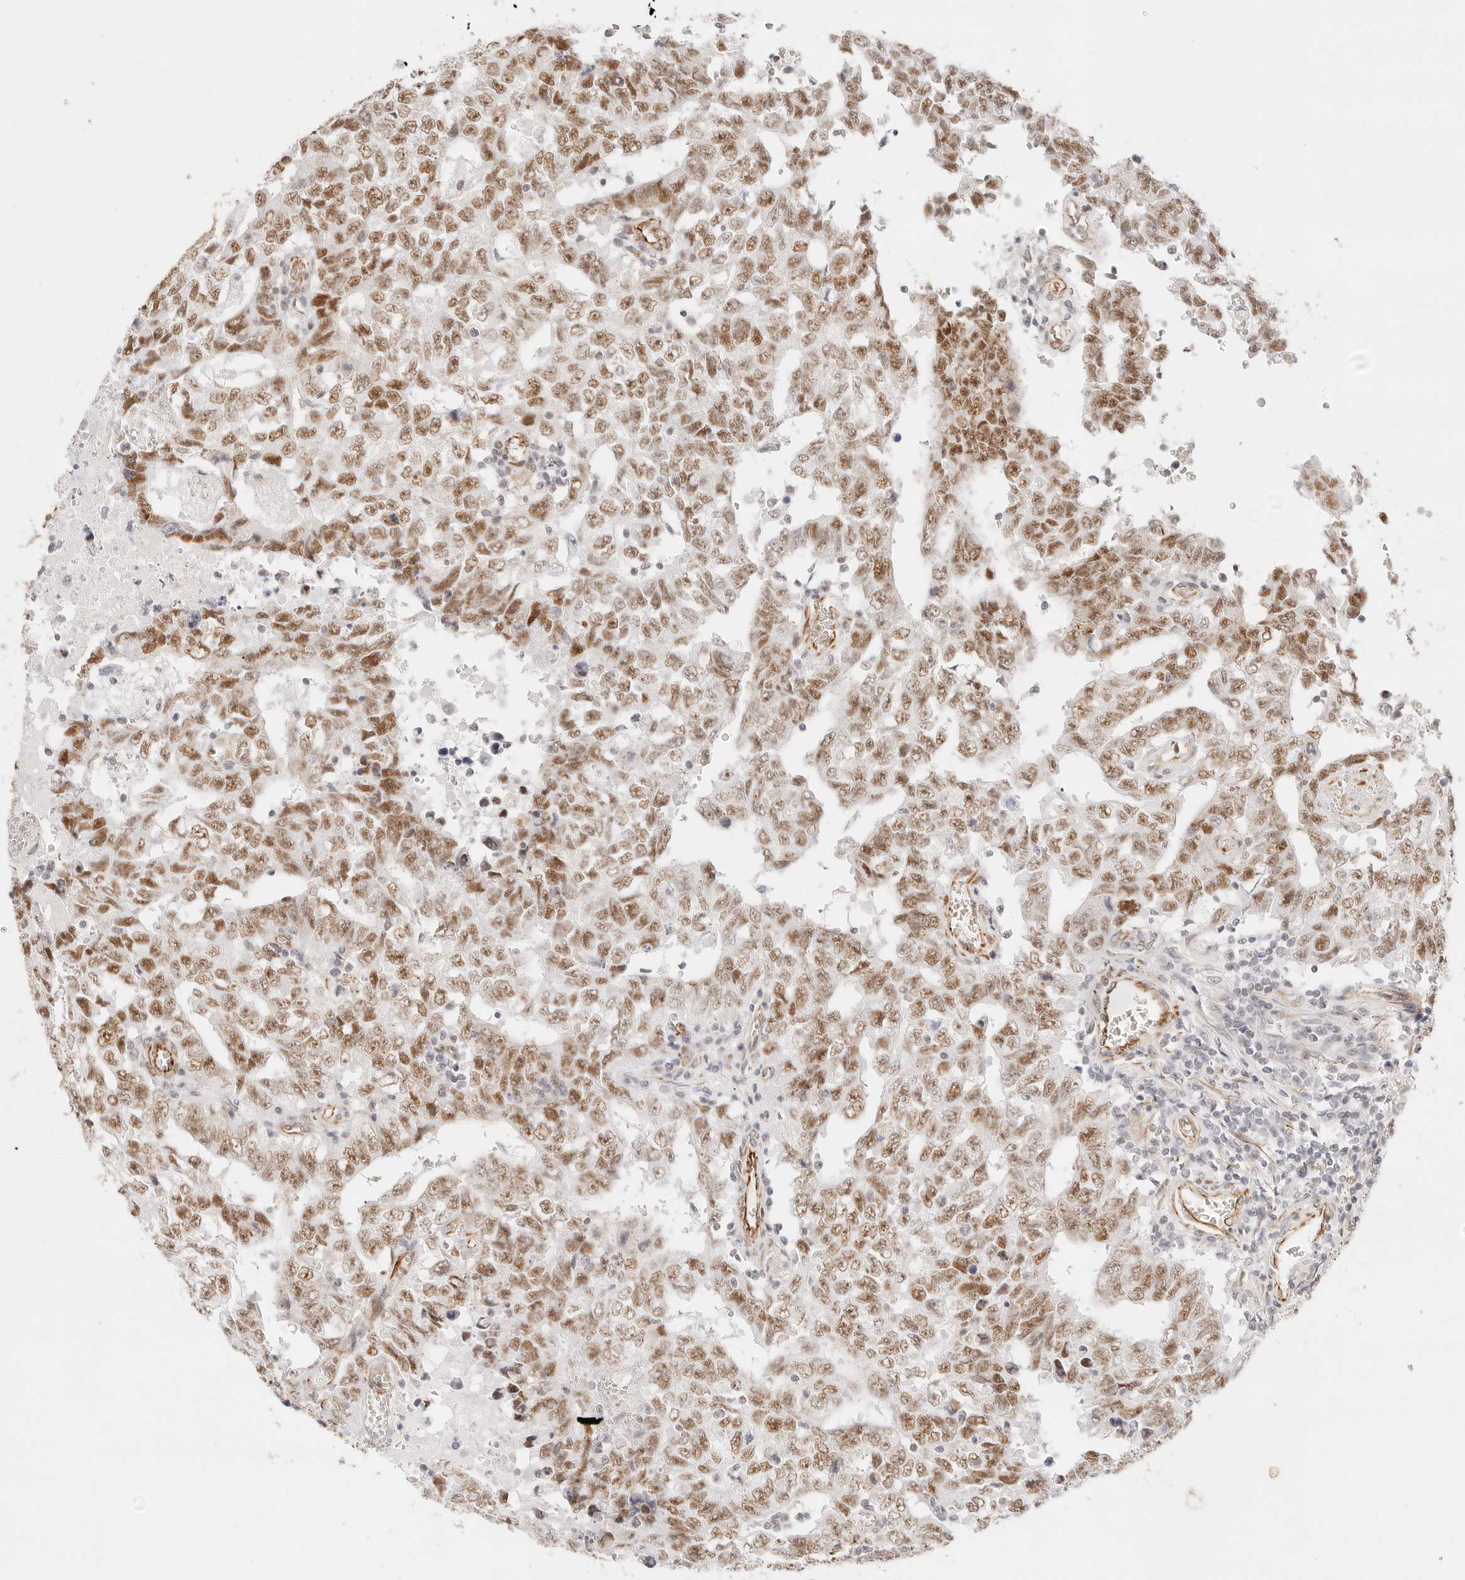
{"staining": {"intensity": "moderate", "quantity": ">75%", "location": "nuclear"}, "tissue": "testis cancer", "cell_type": "Tumor cells", "image_type": "cancer", "snomed": [{"axis": "morphology", "description": "Carcinoma, Embryonal, NOS"}, {"axis": "topography", "description": "Testis"}], "caption": "Immunohistochemistry image of neoplastic tissue: testis cancer (embryonal carcinoma) stained using immunohistochemistry (IHC) demonstrates medium levels of moderate protein expression localized specifically in the nuclear of tumor cells, appearing as a nuclear brown color.", "gene": "ZC3H11A", "patient": {"sex": "male", "age": 26}}